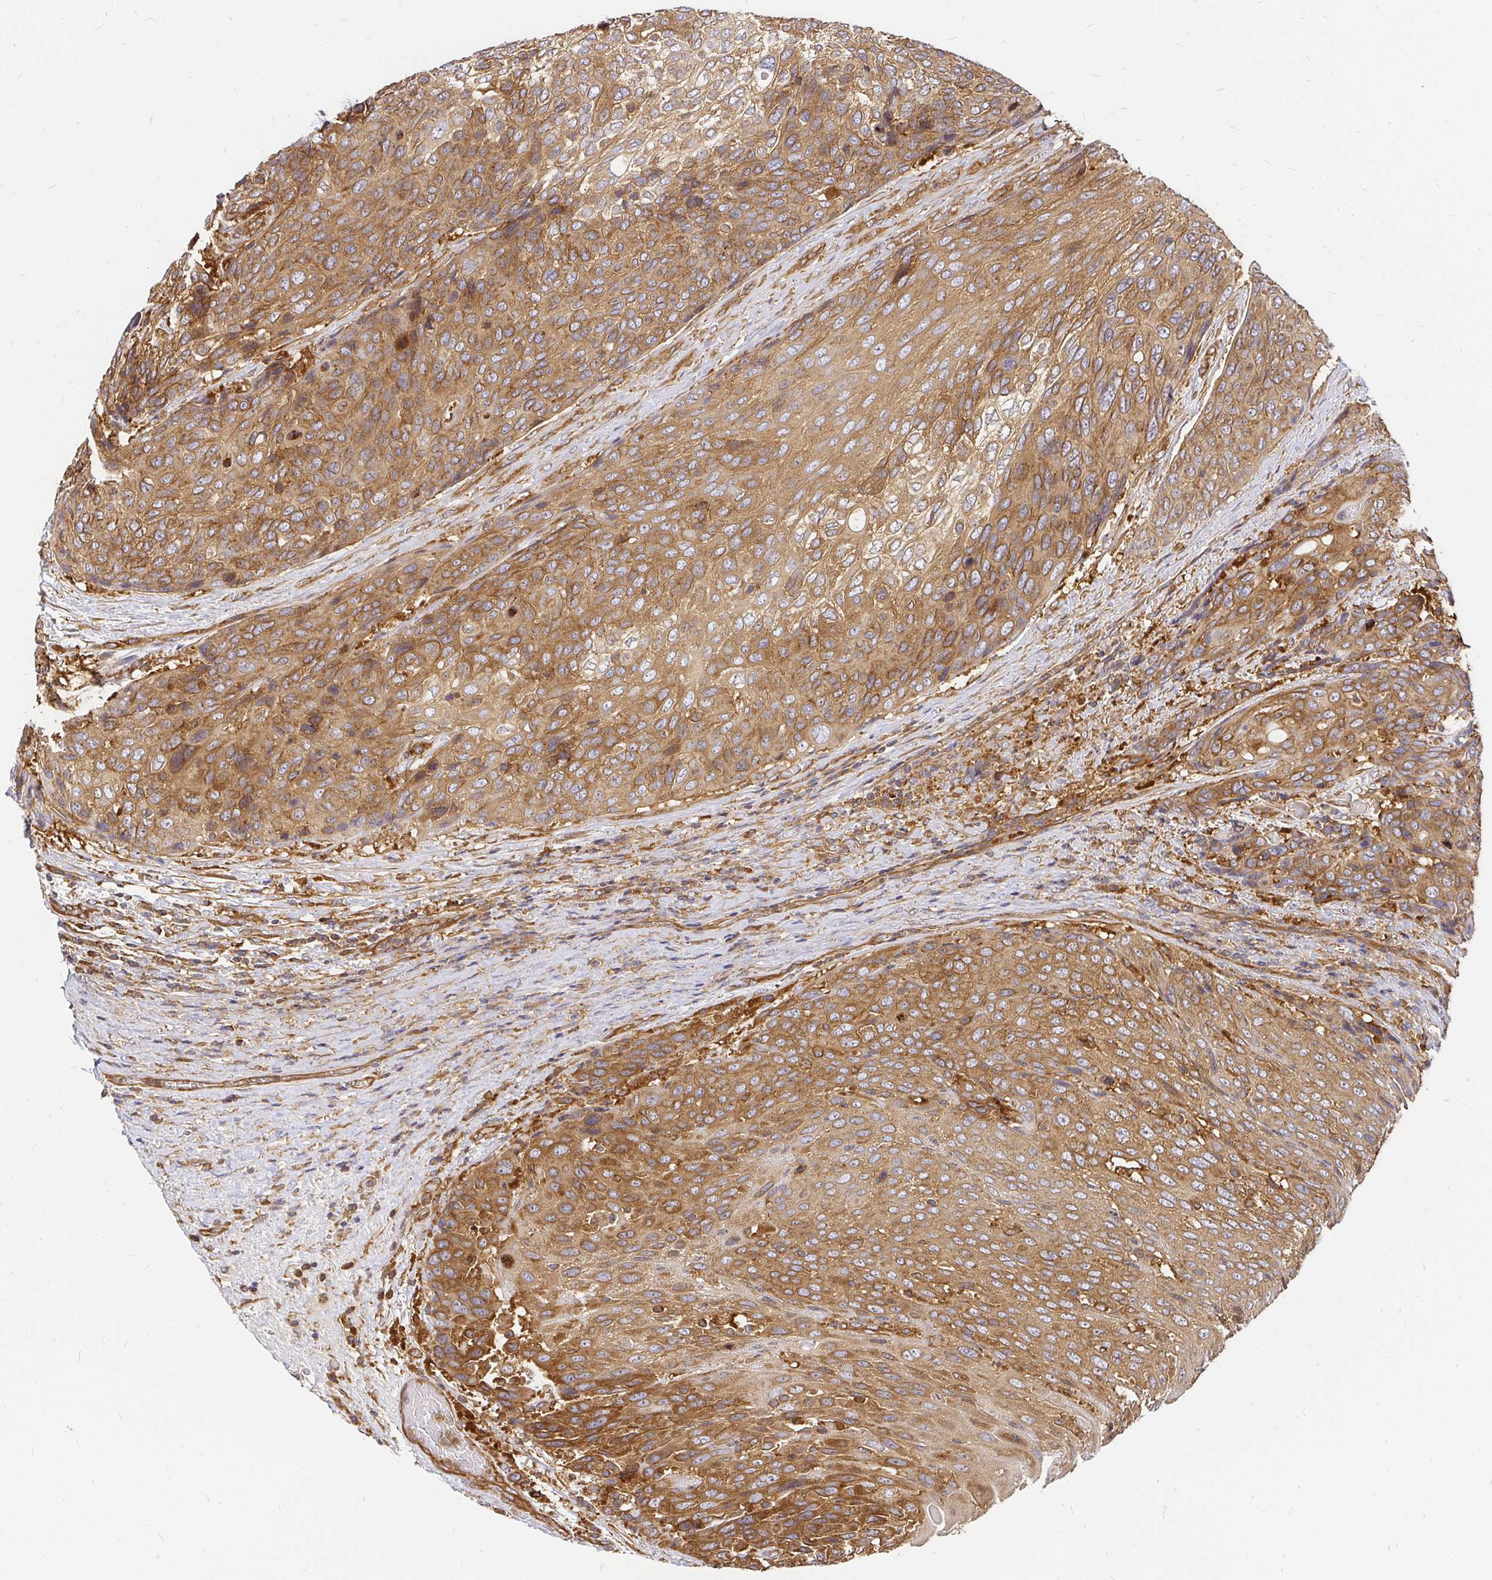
{"staining": {"intensity": "moderate", "quantity": ">75%", "location": "cytoplasmic/membranous"}, "tissue": "urothelial cancer", "cell_type": "Tumor cells", "image_type": "cancer", "snomed": [{"axis": "morphology", "description": "Urothelial carcinoma, High grade"}, {"axis": "topography", "description": "Urinary bladder"}], "caption": "Urothelial cancer stained for a protein (brown) reveals moderate cytoplasmic/membranous positive positivity in about >75% of tumor cells.", "gene": "KIF5B", "patient": {"sex": "female", "age": 70}}